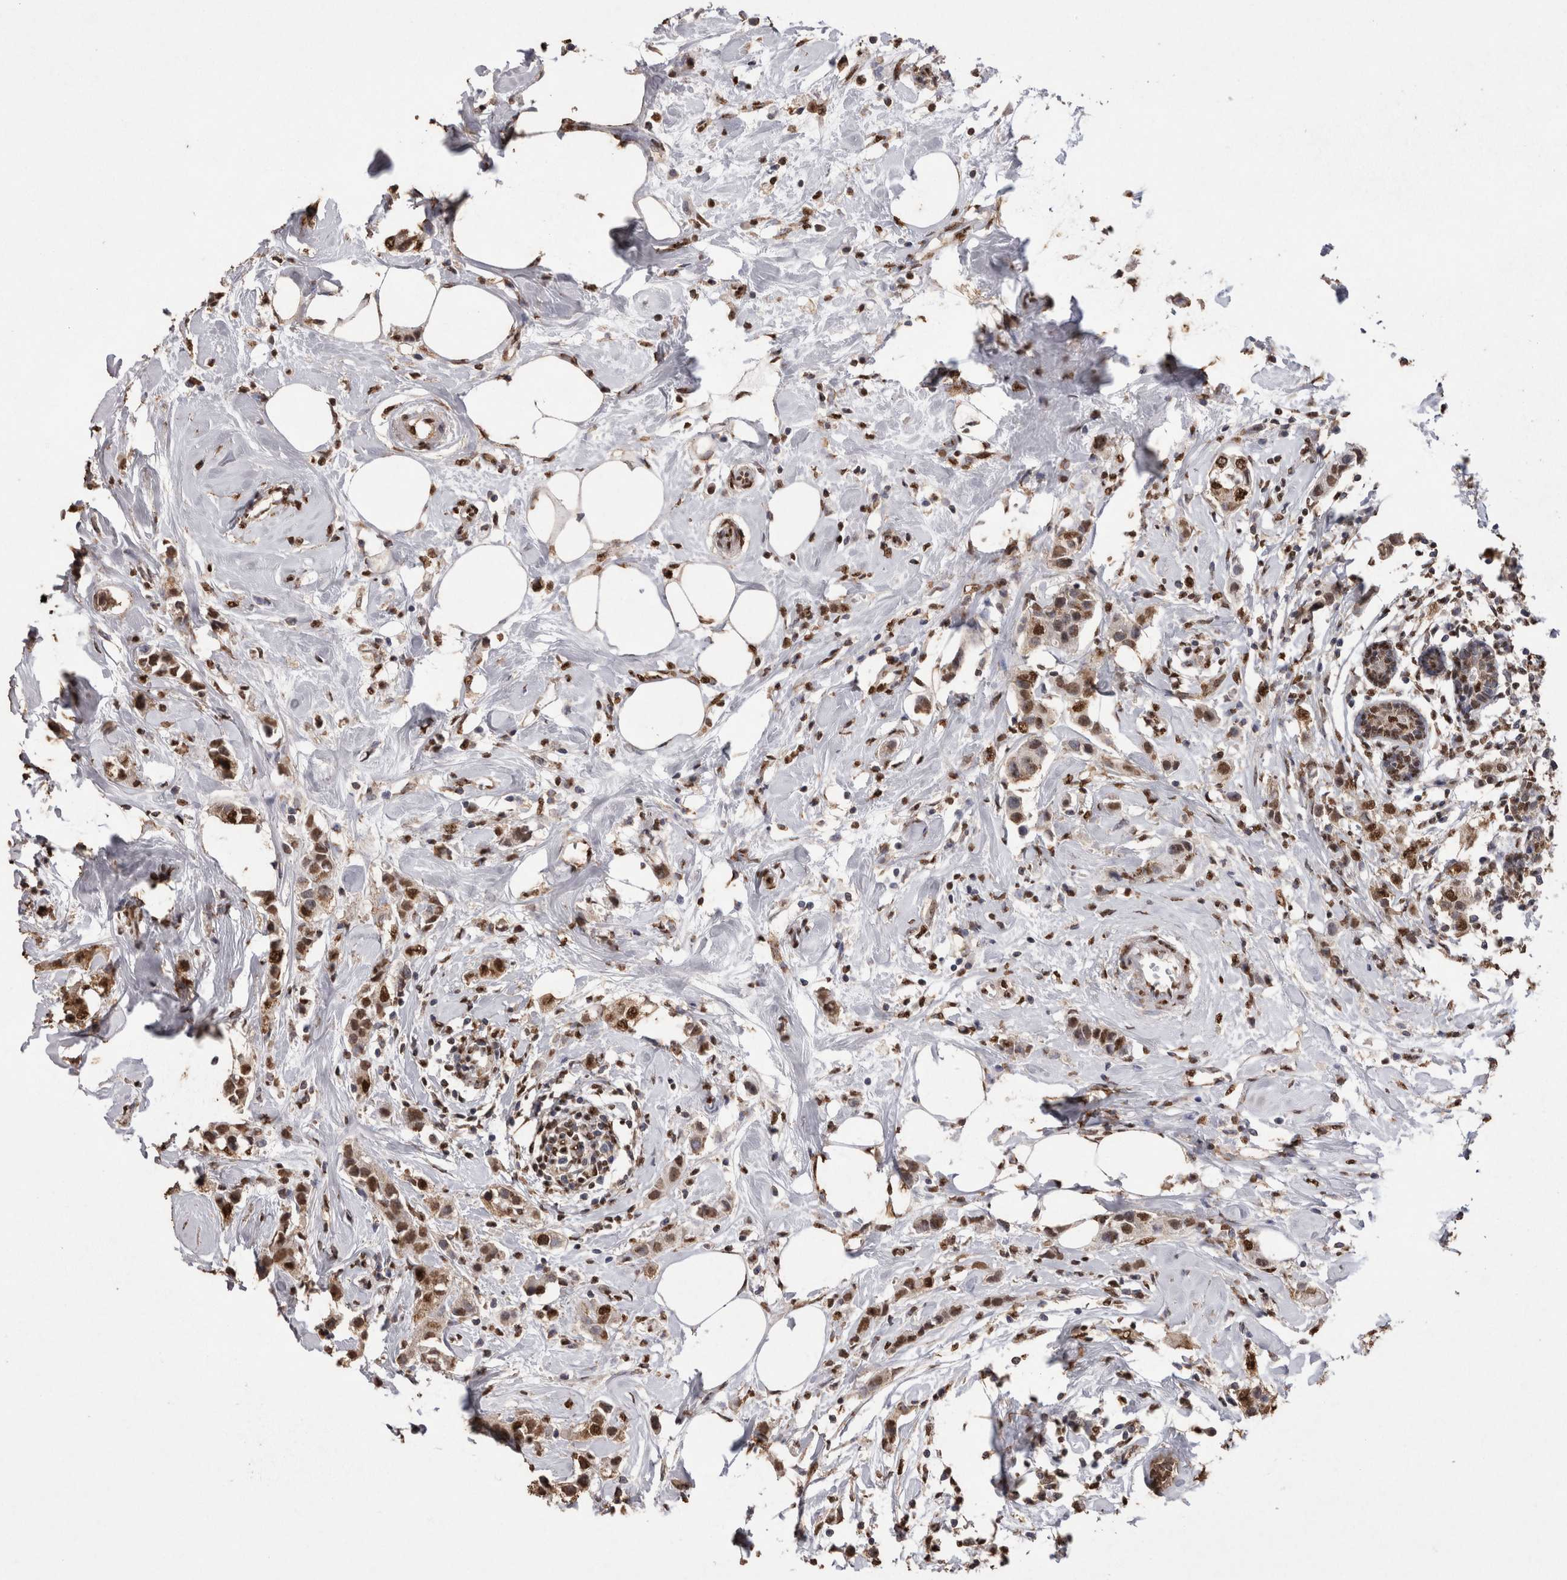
{"staining": {"intensity": "strong", "quantity": ">75%", "location": "nuclear"}, "tissue": "breast cancer", "cell_type": "Tumor cells", "image_type": "cancer", "snomed": [{"axis": "morphology", "description": "Normal tissue, NOS"}, {"axis": "morphology", "description": "Duct carcinoma"}, {"axis": "topography", "description": "Breast"}], "caption": "Breast cancer stained with a protein marker demonstrates strong staining in tumor cells.", "gene": "NTHL1", "patient": {"sex": "female", "age": 50}}